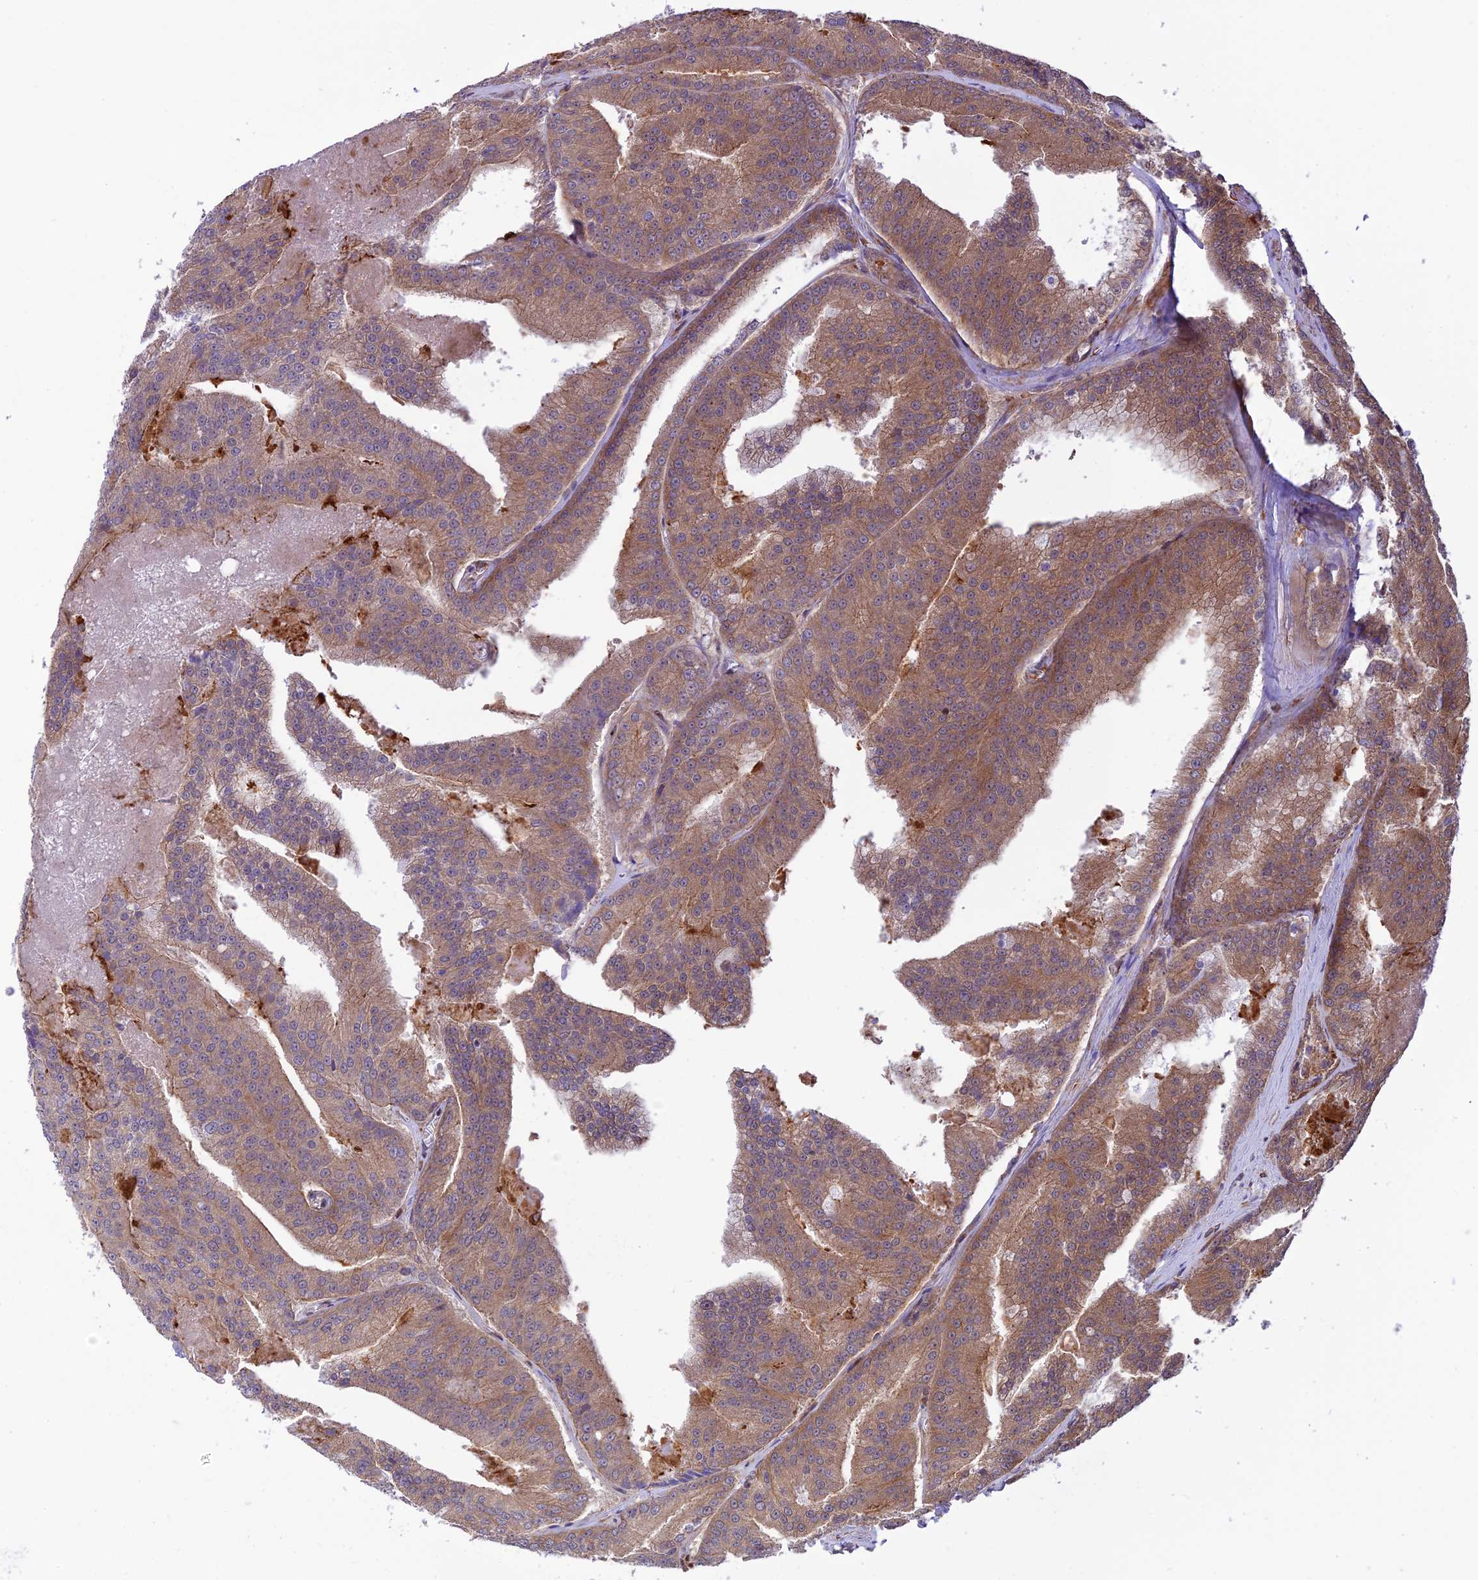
{"staining": {"intensity": "moderate", "quantity": ">75%", "location": "cytoplasmic/membranous"}, "tissue": "prostate cancer", "cell_type": "Tumor cells", "image_type": "cancer", "snomed": [{"axis": "morphology", "description": "Adenocarcinoma, High grade"}, {"axis": "topography", "description": "Prostate"}], "caption": "This is a histology image of immunohistochemistry (IHC) staining of adenocarcinoma (high-grade) (prostate), which shows moderate expression in the cytoplasmic/membranous of tumor cells.", "gene": "EVI5L", "patient": {"sex": "male", "age": 61}}